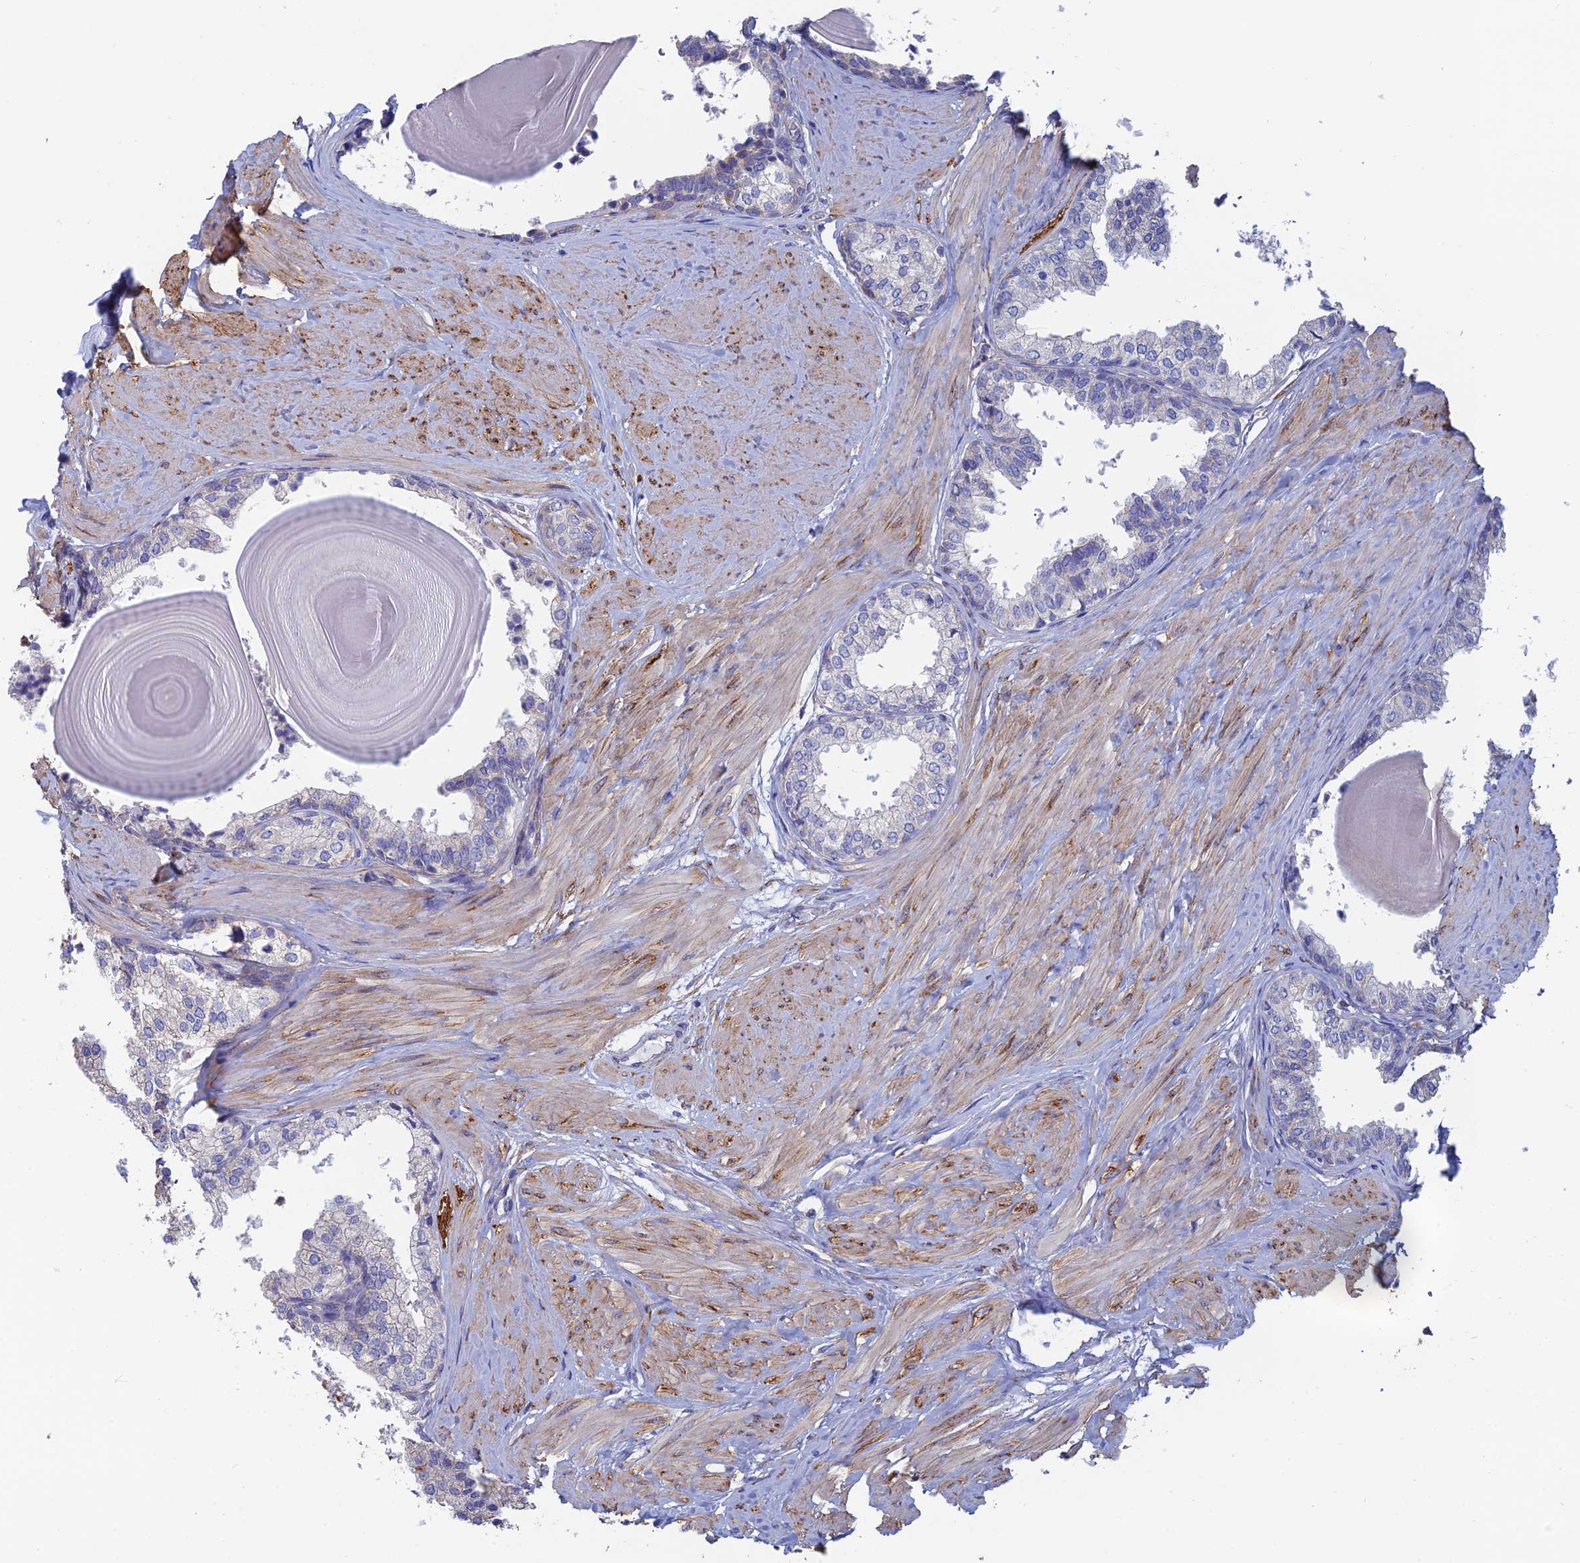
{"staining": {"intensity": "negative", "quantity": "none", "location": "none"}, "tissue": "prostate", "cell_type": "Glandular cells", "image_type": "normal", "snomed": [{"axis": "morphology", "description": "Normal tissue, NOS"}, {"axis": "topography", "description": "Prostate"}], "caption": "Human prostate stained for a protein using immunohistochemistry (IHC) shows no expression in glandular cells.", "gene": "PCDHA5", "patient": {"sex": "male", "age": 48}}